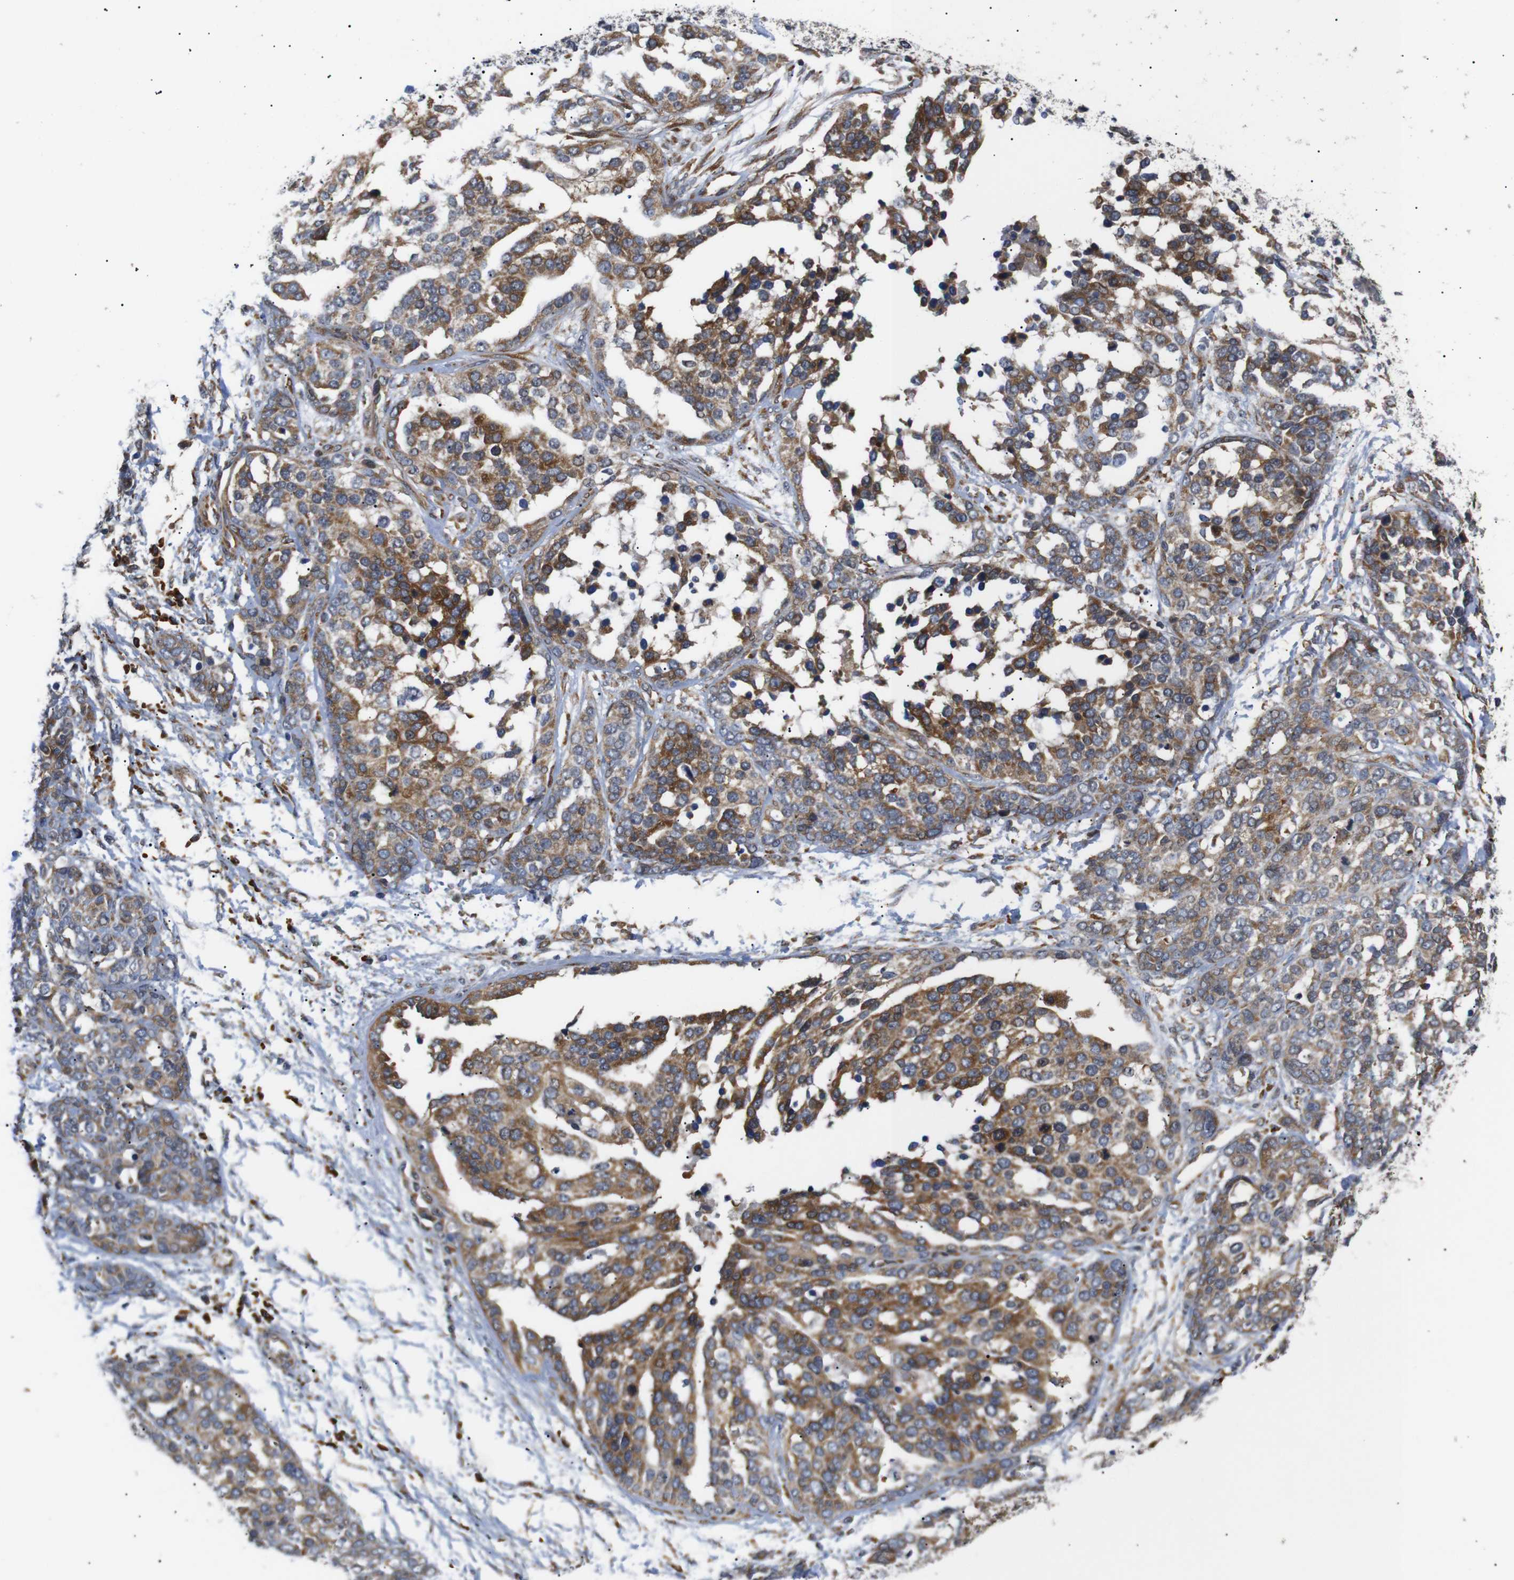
{"staining": {"intensity": "moderate", "quantity": ">75%", "location": "cytoplasmic/membranous"}, "tissue": "ovarian cancer", "cell_type": "Tumor cells", "image_type": "cancer", "snomed": [{"axis": "morphology", "description": "Cystadenocarcinoma, serous, NOS"}, {"axis": "topography", "description": "Ovary"}], "caption": "DAB (3,3'-diaminobenzidine) immunohistochemical staining of ovarian serous cystadenocarcinoma reveals moderate cytoplasmic/membranous protein staining in about >75% of tumor cells. (DAB IHC, brown staining for protein, blue staining for nuclei).", "gene": "KANK4", "patient": {"sex": "female", "age": 44}}